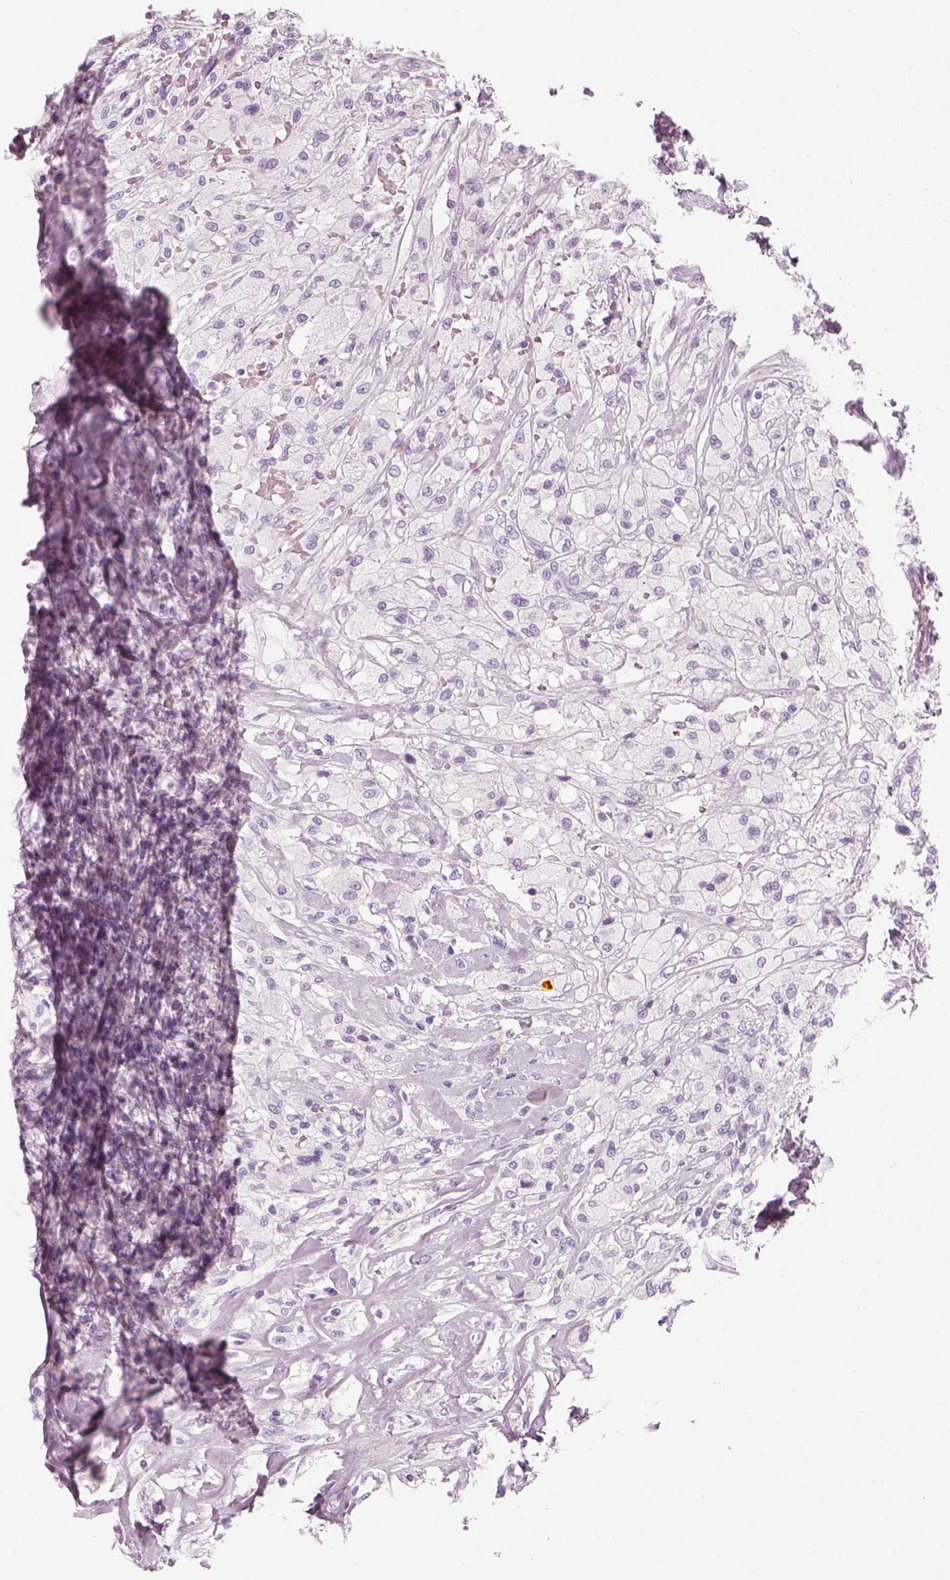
{"staining": {"intensity": "negative", "quantity": "none", "location": "none"}, "tissue": "testis cancer", "cell_type": "Tumor cells", "image_type": "cancer", "snomed": [{"axis": "morphology", "description": "Necrosis, NOS"}, {"axis": "morphology", "description": "Carcinoma, Embryonal, NOS"}, {"axis": "topography", "description": "Testis"}], "caption": "Embryonal carcinoma (testis) stained for a protein using IHC shows no positivity tumor cells.", "gene": "CRYAA", "patient": {"sex": "male", "age": 19}}